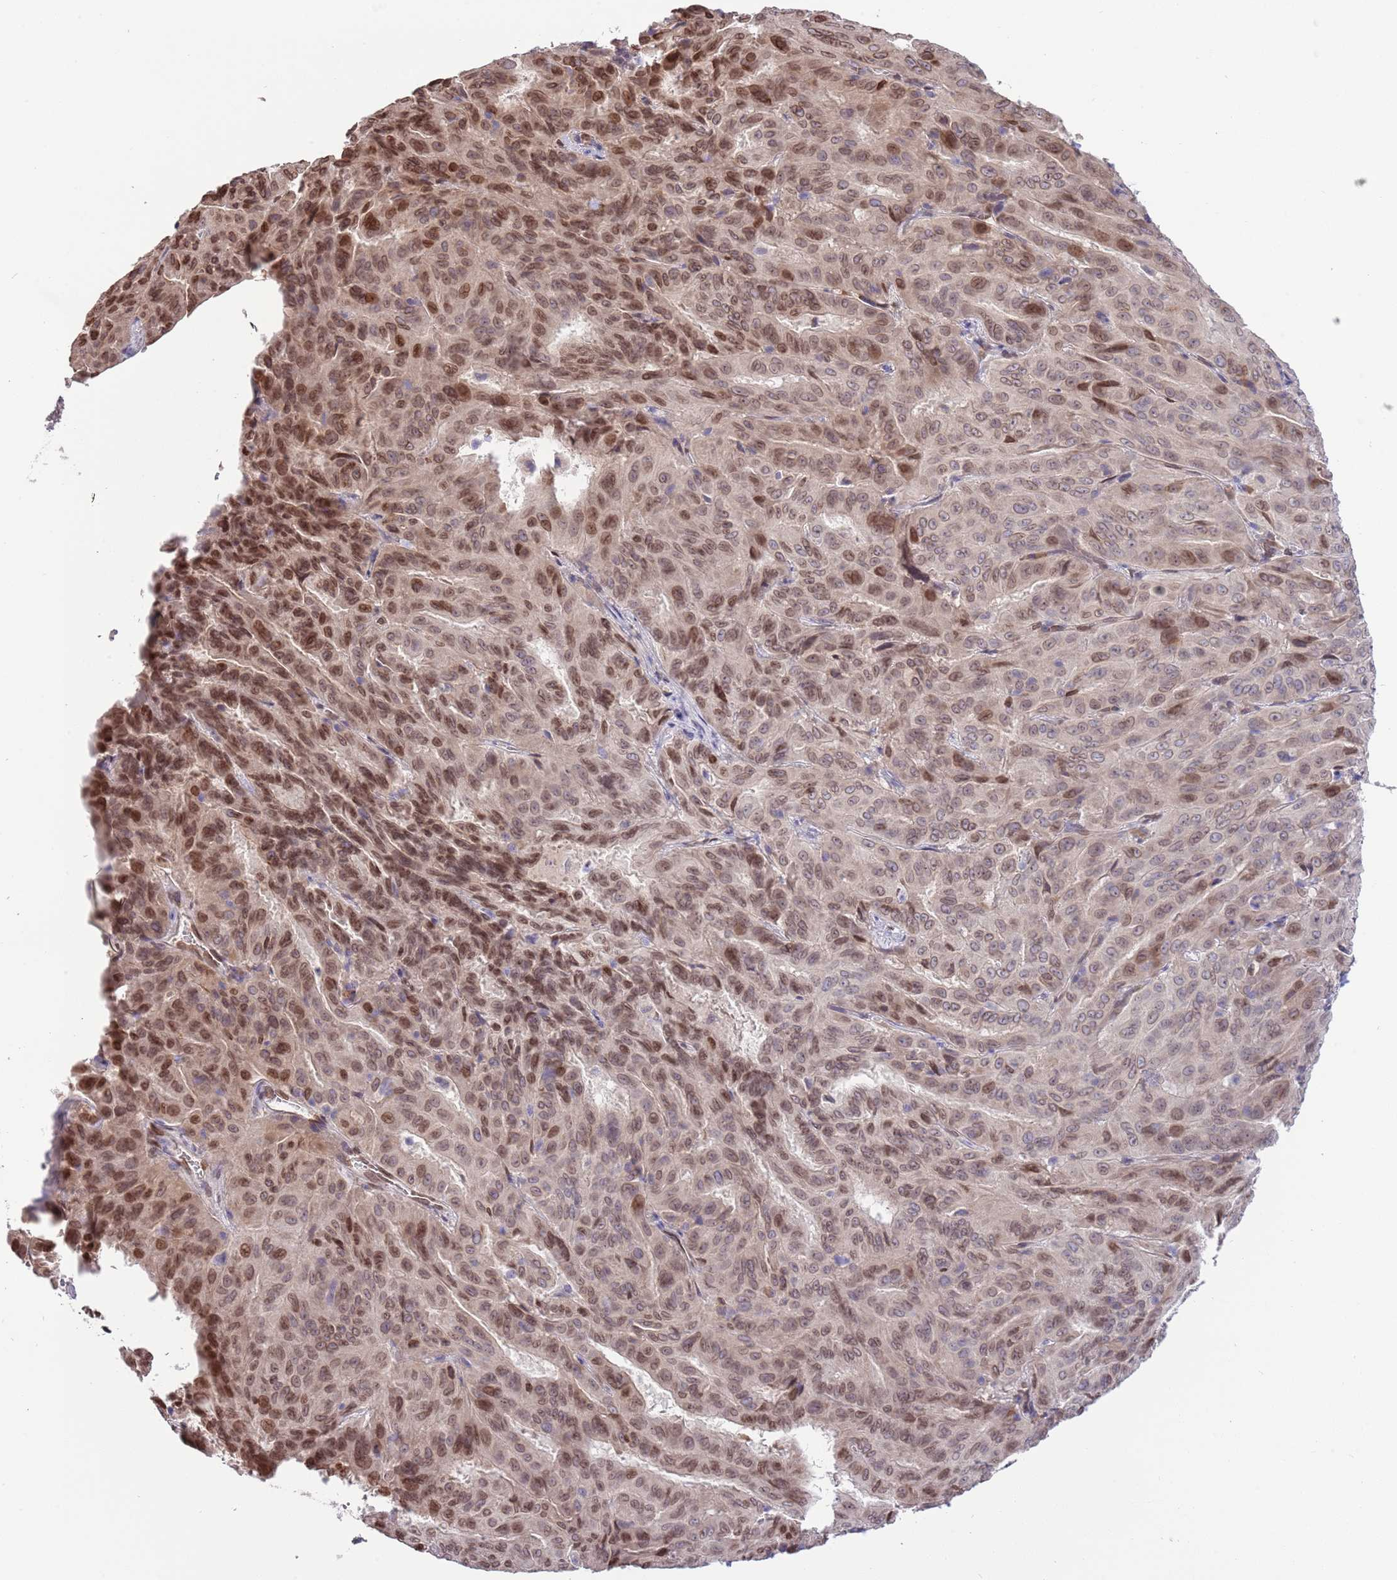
{"staining": {"intensity": "moderate", "quantity": ">75%", "location": "nuclear"}, "tissue": "pancreatic cancer", "cell_type": "Tumor cells", "image_type": "cancer", "snomed": [{"axis": "morphology", "description": "Adenocarcinoma, NOS"}, {"axis": "topography", "description": "Pancreas"}], "caption": "Protein positivity by immunohistochemistry (IHC) exhibits moderate nuclear staining in approximately >75% of tumor cells in pancreatic cancer (adenocarcinoma).", "gene": "ZNF665", "patient": {"sex": "male", "age": 63}}